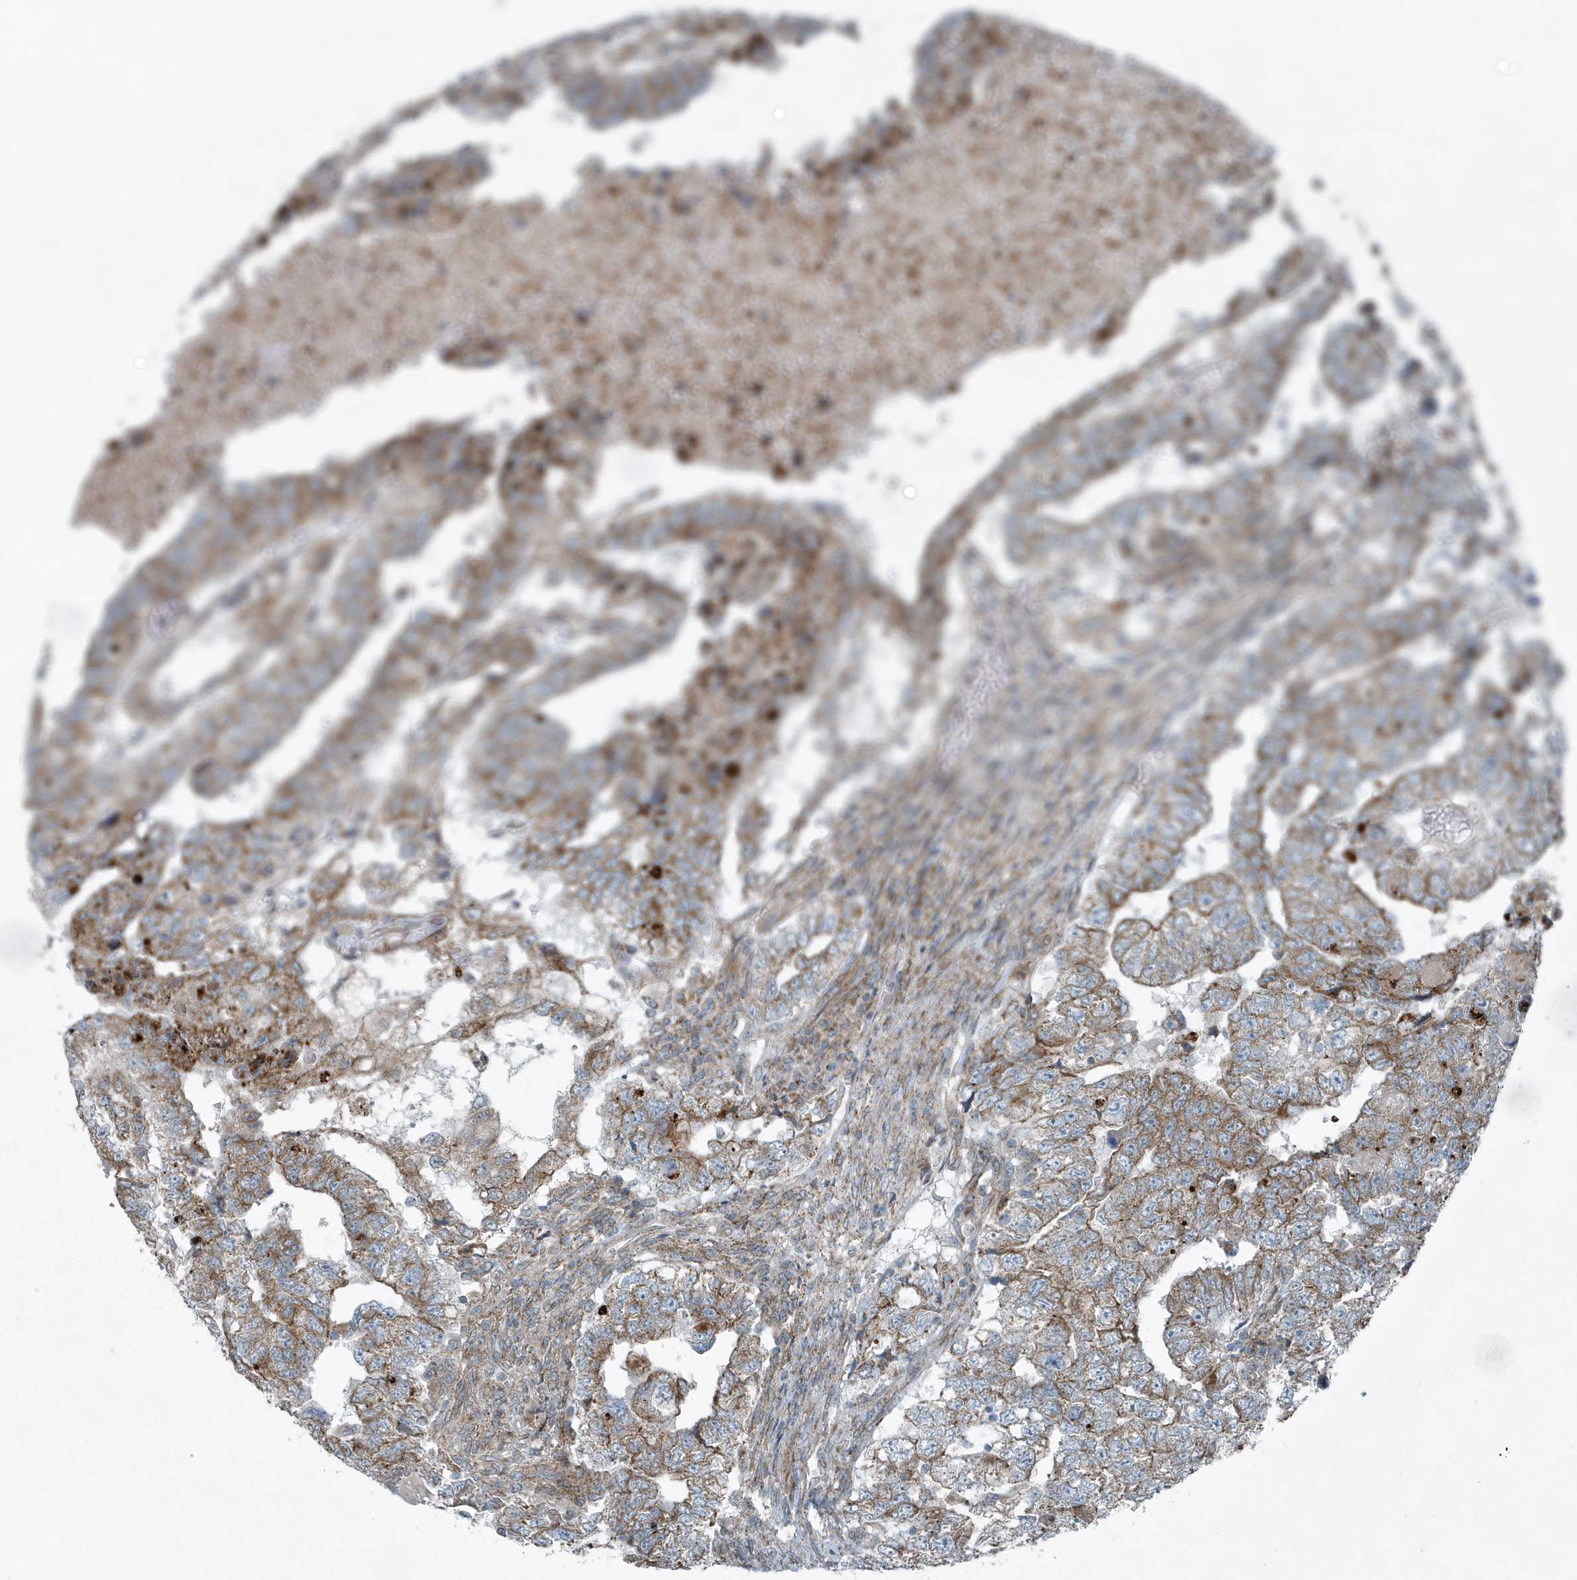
{"staining": {"intensity": "moderate", "quantity": "25%-75%", "location": "cytoplasmic/membranous"}, "tissue": "testis cancer", "cell_type": "Tumor cells", "image_type": "cancer", "snomed": [{"axis": "morphology", "description": "Carcinoma, Embryonal, NOS"}, {"axis": "topography", "description": "Testis"}], "caption": "Protein analysis of testis cancer (embryonal carcinoma) tissue reveals moderate cytoplasmic/membranous staining in approximately 25%-75% of tumor cells. (DAB (3,3'-diaminobenzidine) = brown stain, brightfield microscopy at high magnification).", "gene": "GCC2", "patient": {"sex": "male", "age": 36}}